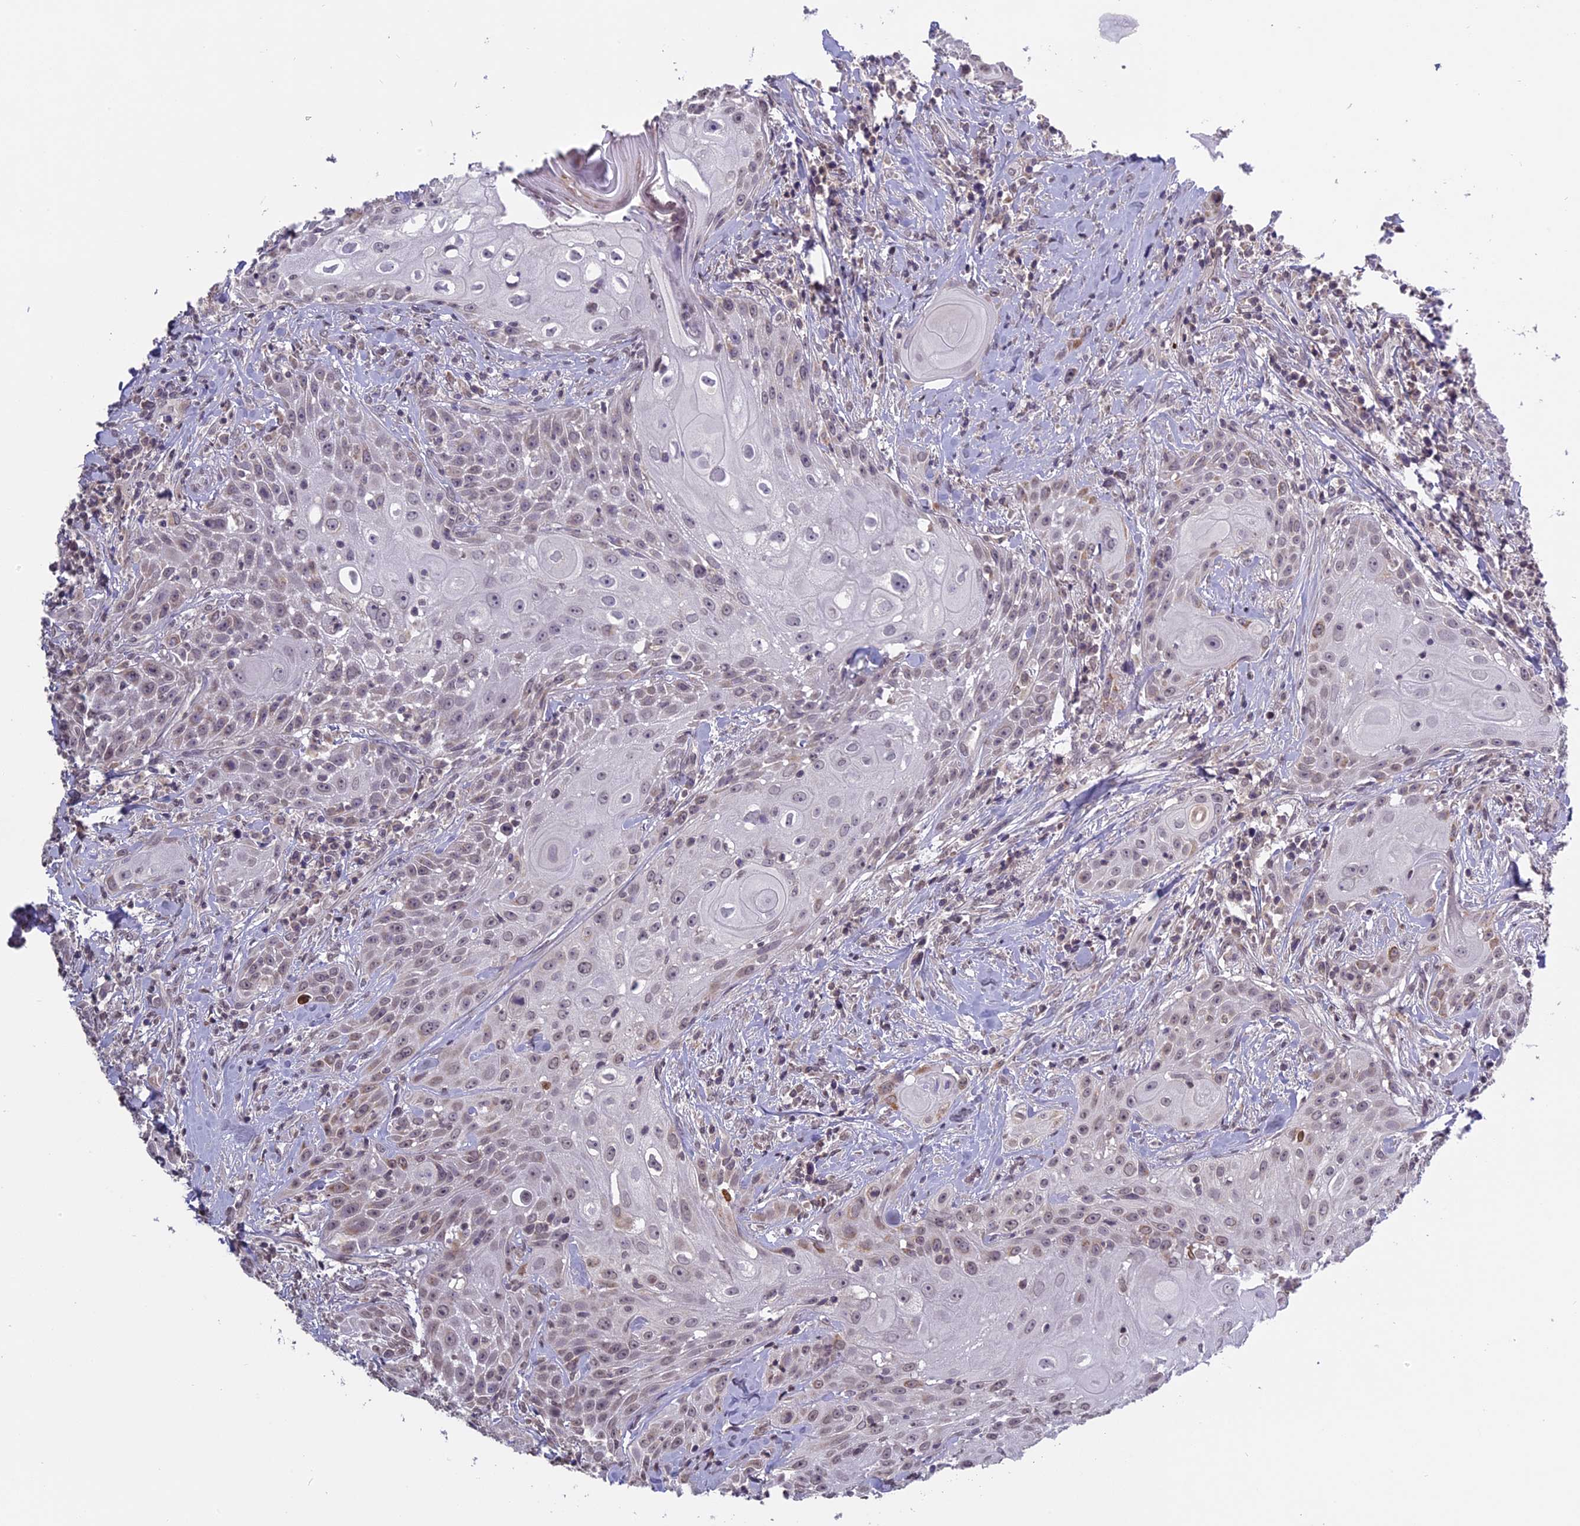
{"staining": {"intensity": "weak", "quantity": "25%-75%", "location": "nuclear"}, "tissue": "head and neck cancer", "cell_type": "Tumor cells", "image_type": "cancer", "snomed": [{"axis": "morphology", "description": "Squamous cell carcinoma, NOS"}, {"axis": "topography", "description": "Oral tissue"}, {"axis": "topography", "description": "Head-Neck"}], "caption": "Head and neck cancer was stained to show a protein in brown. There is low levels of weak nuclear staining in about 25%-75% of tumor cells.", "gene": "ERG28", "patient": {"sex": "female", "age": 82}}